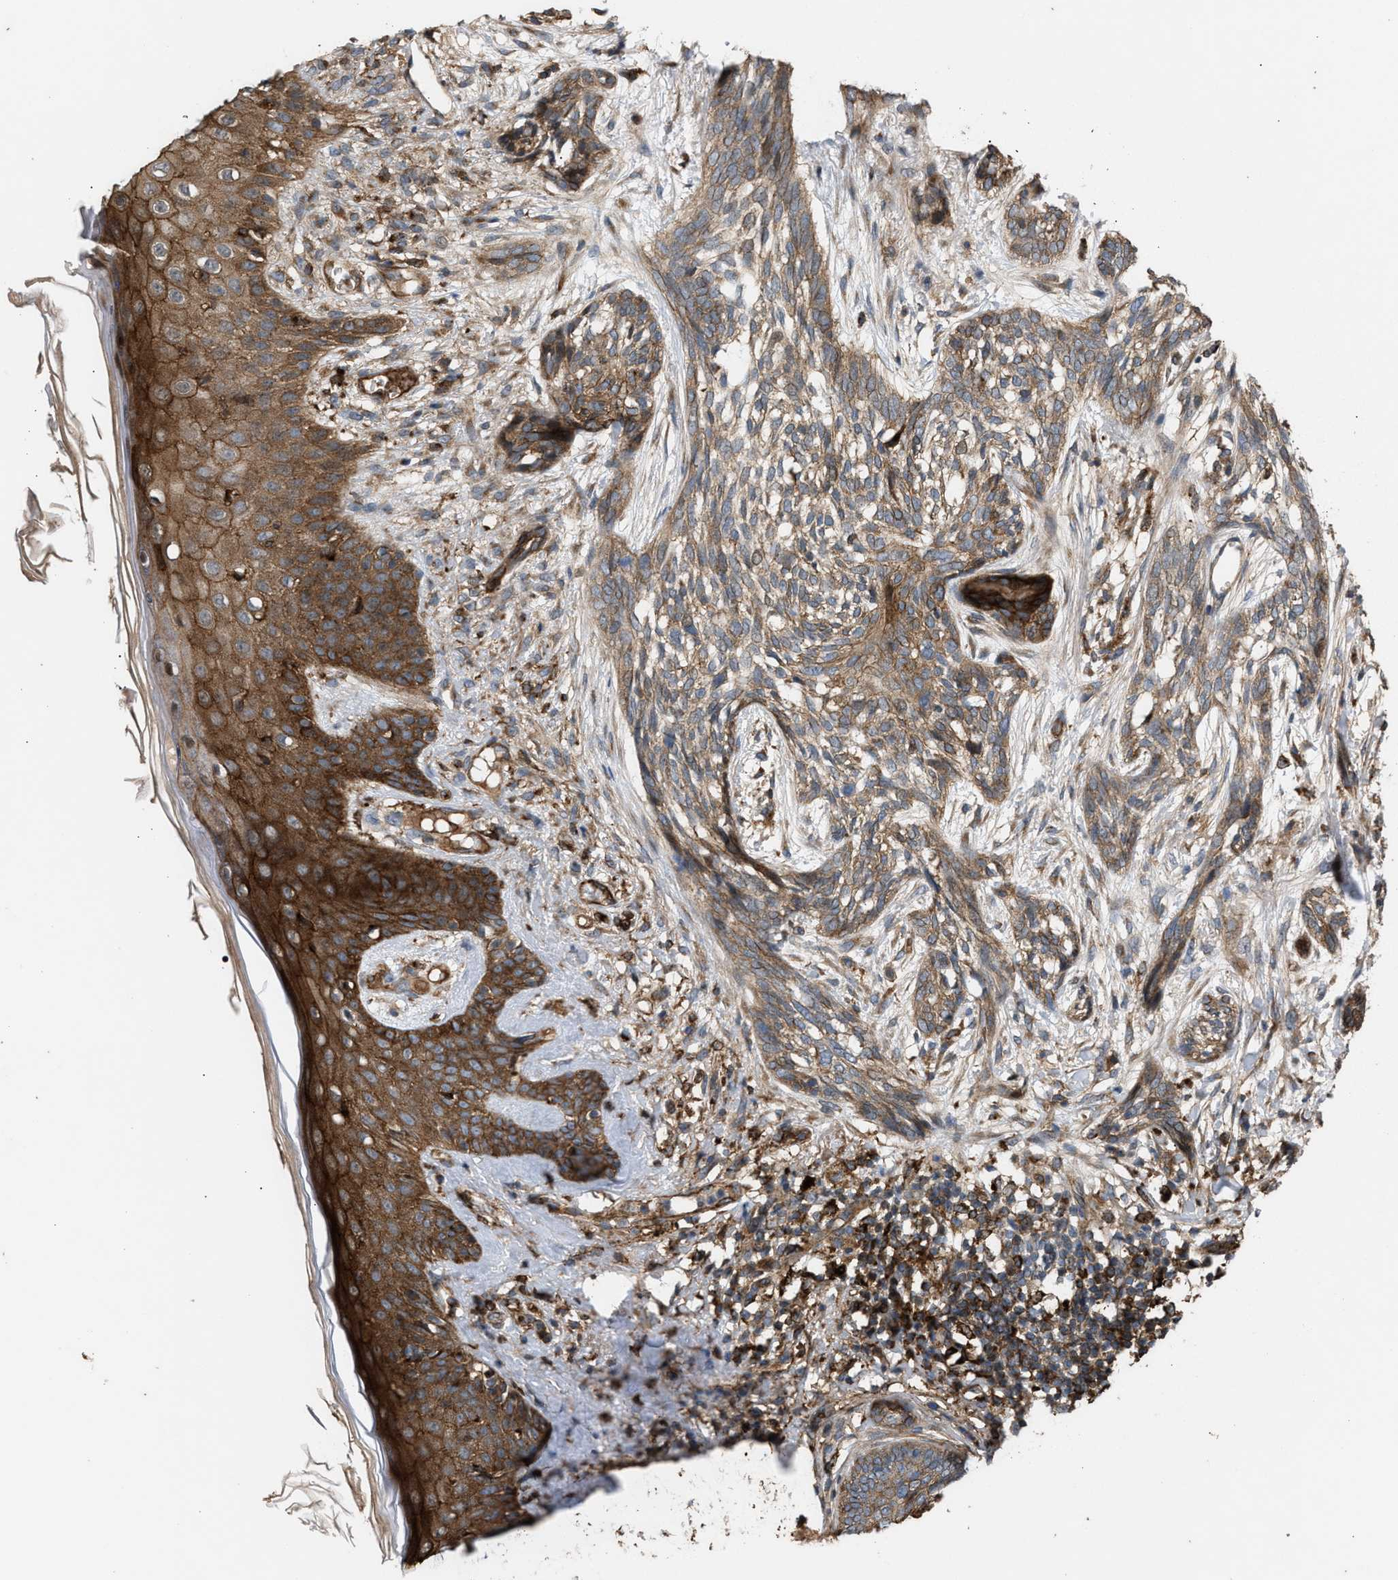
{"staining": {"intensity": "weak", "quantity": ">75%", "location": "cytoplasmic/membranous"}, "tissue": "skin cancer", "cell_type": "Tumor cells", "image_type": "cancer", "snomed": [{"axis": "morphology", "description": "Basal cell carcinoma"}, {"axis": "topography", "description": "Skin"}], "caption": "This is a photomicrograph of immunohistochemistry staining of basal cell carcinoma (skin), which shows weak positivity in the cytoplasmic/membranous of tumor cells.", "gene": "GCC1", "patient": {"sex": "female", "age": 88}}